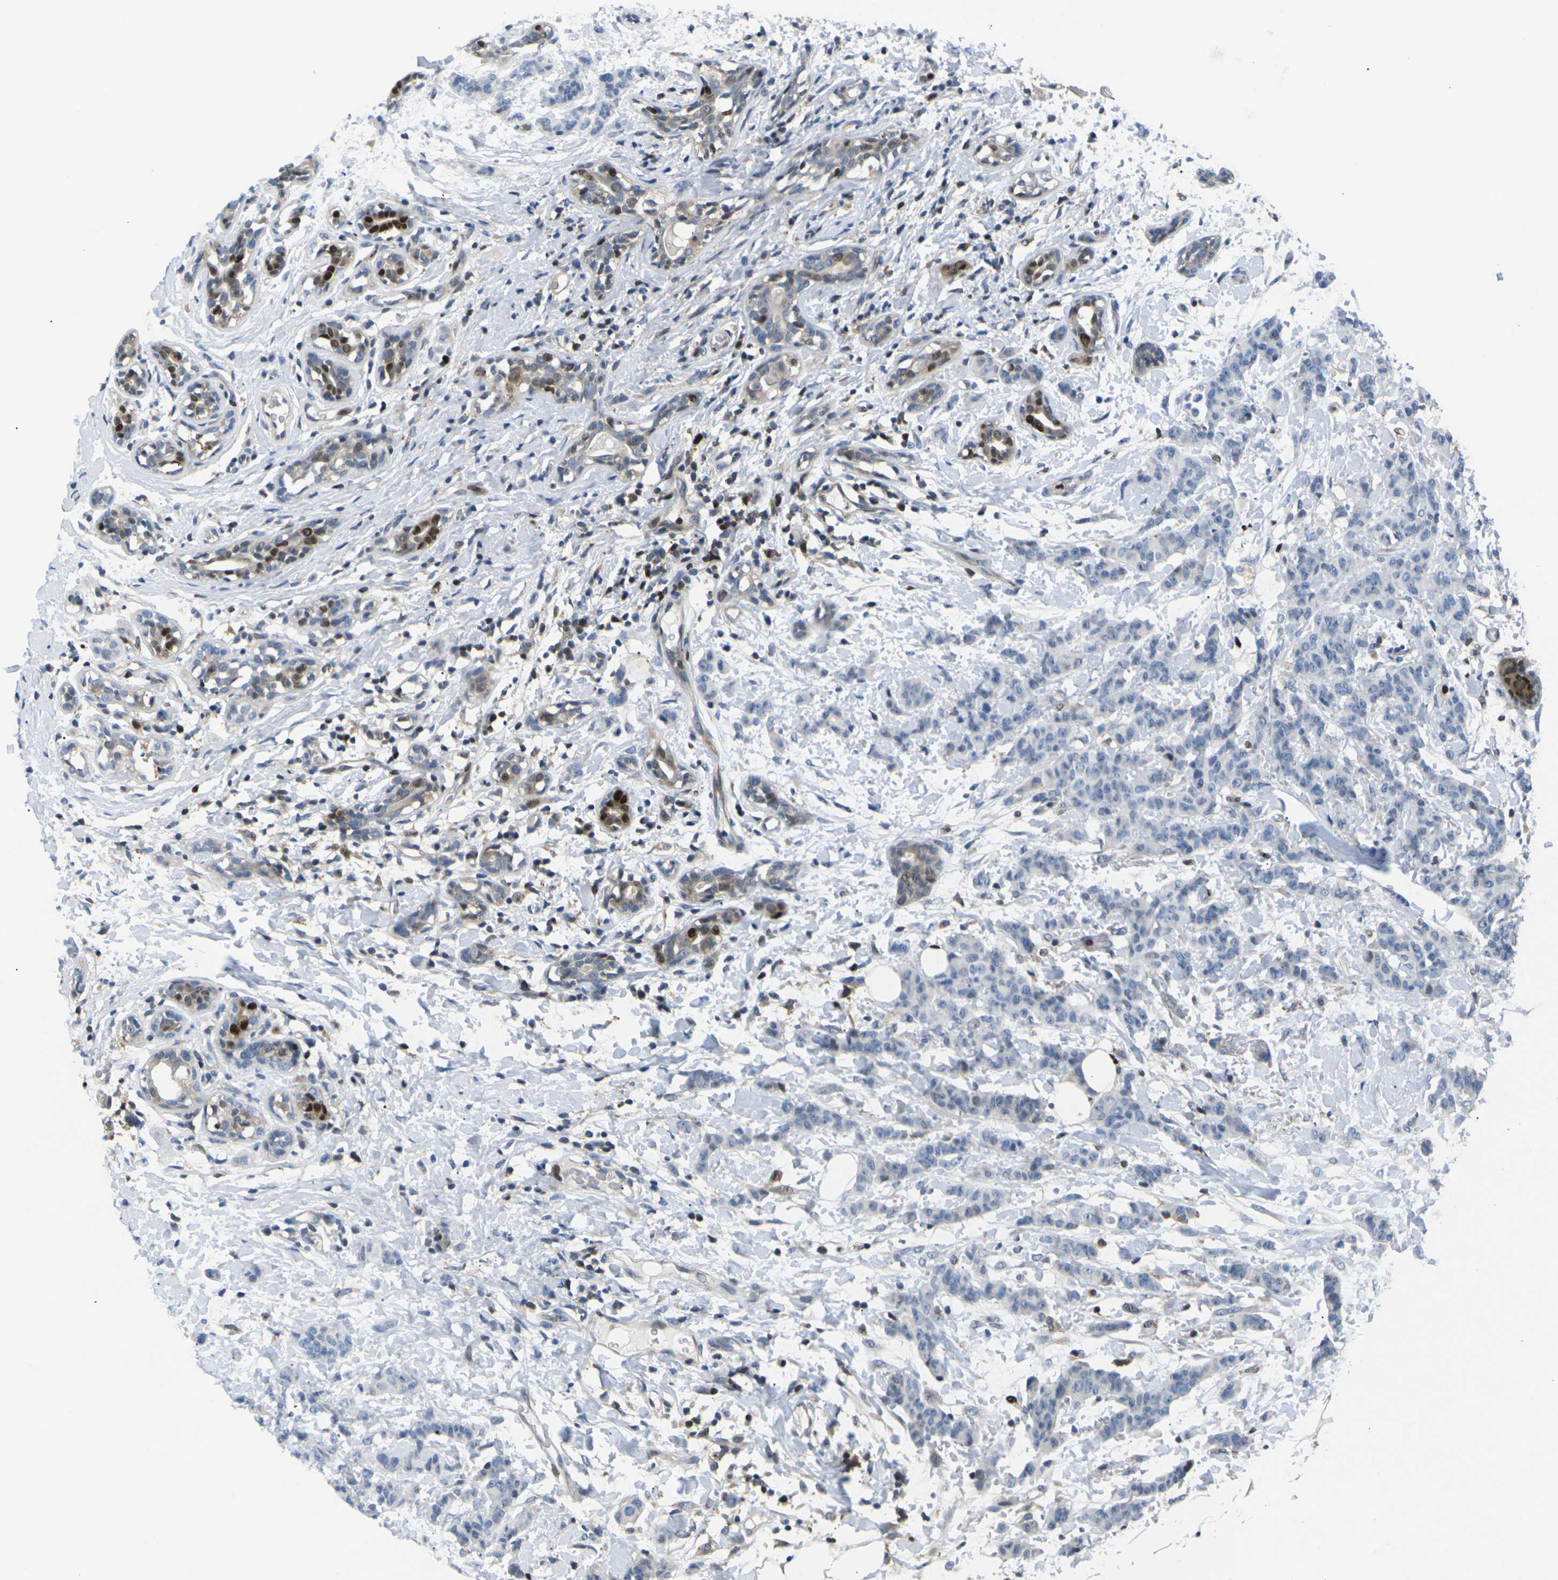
{"staining": {"intensity": "strong", "quantity": "<25%", "location": "nuclear"}, "tissue": "breast cancer", "cell_type": "Tumor cells", "image_type": "cancer", "snomed": [{"axis": "morphology", "description": "Normal tissue, NOS"}, {"axis": "morphology", "description": "Duct carcinoma"}, {"axis": "topography", "description": "Breast"}], "caption": "Human breast cancer stained with a brown dye displays strong nuclear positive staining in approximately <25% of tumor cells.", "gene": "RPS6KA3", "patient": {"sex": "female", "age": 40}}